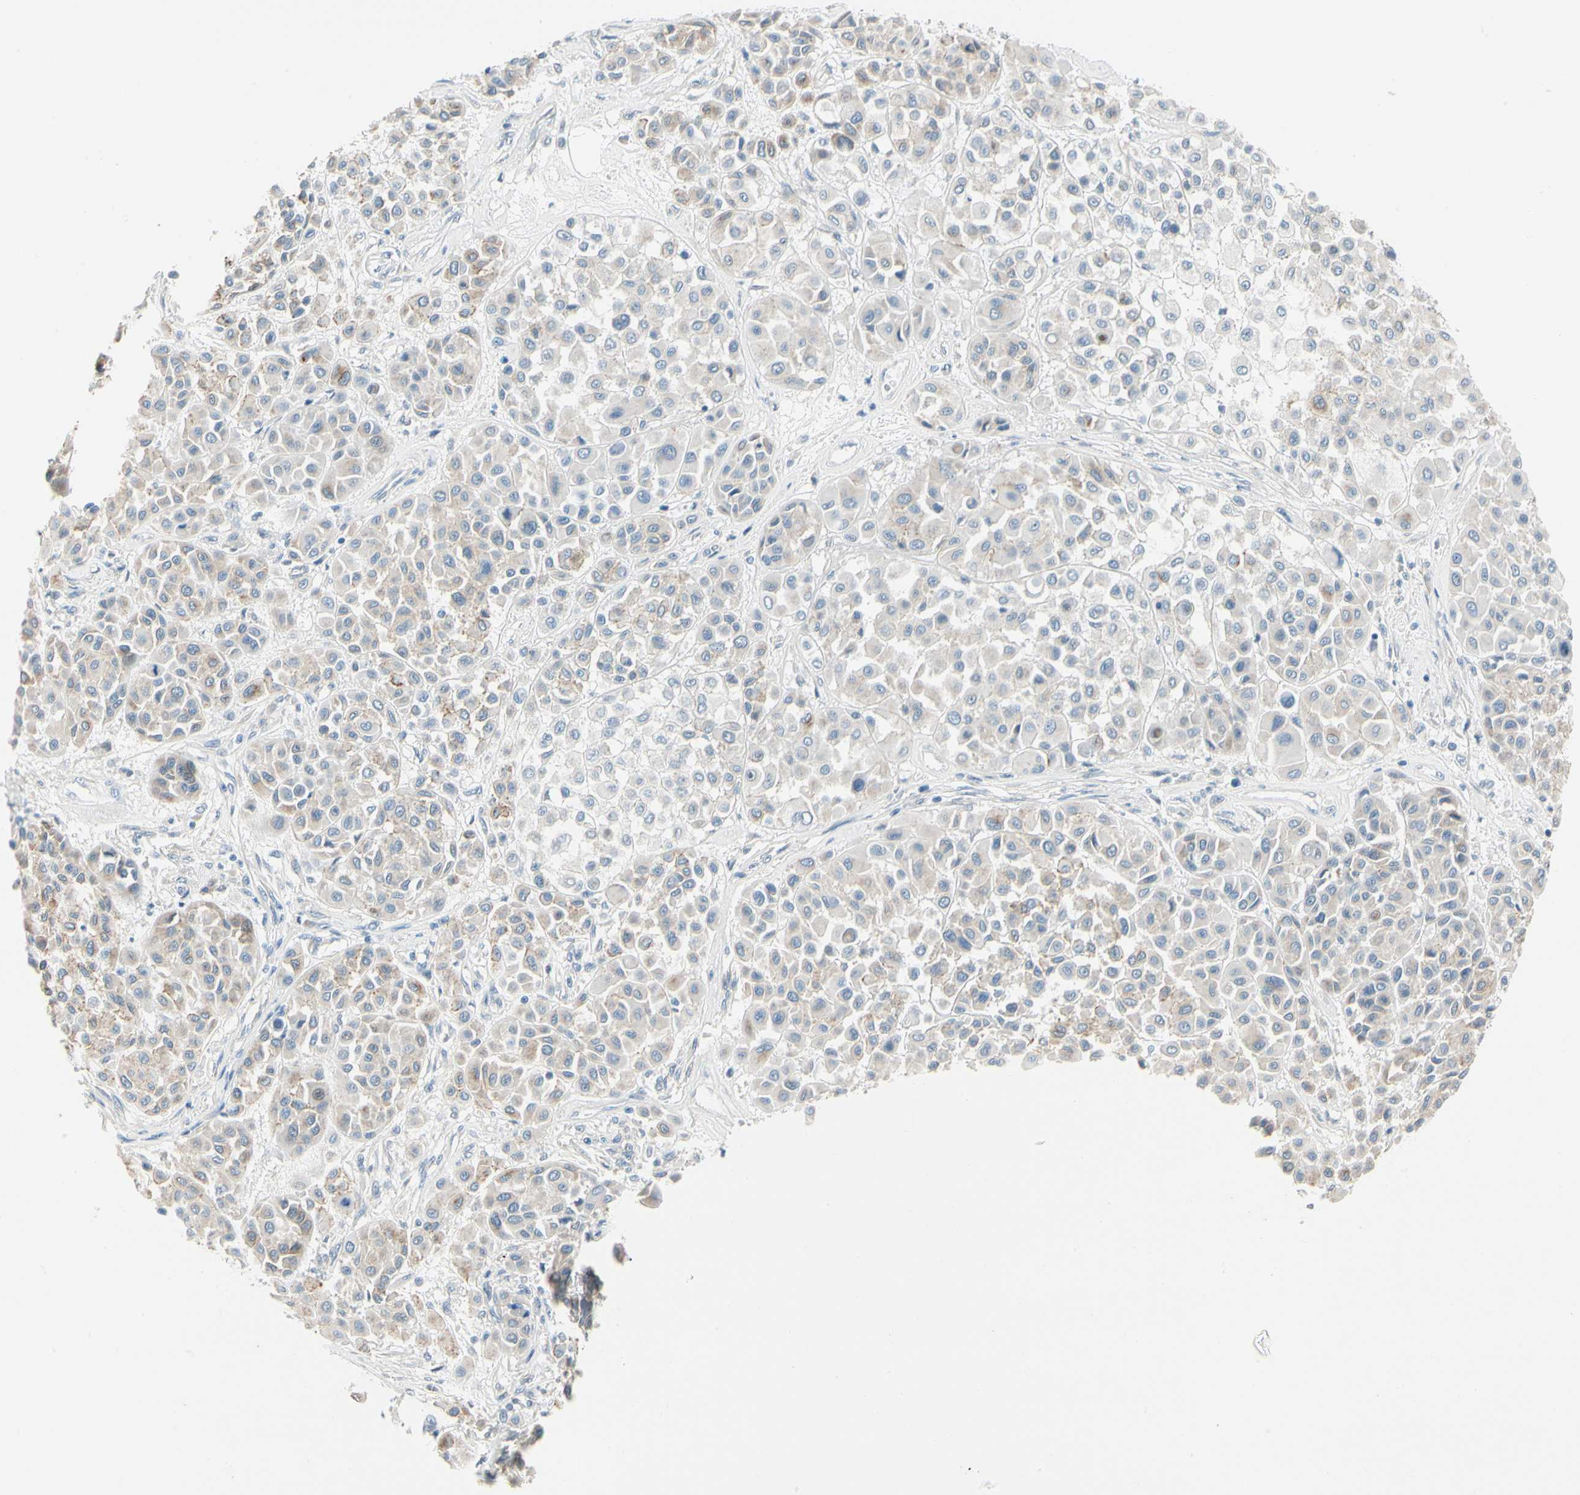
{"staining": {"intensity": "weak", "quantity": "<25%", "location": "cytoplasmic/membranous"}, "tissue": "melanoma", "cell_type": "Tumor cells", "image_type": "cancer", "snomed": [{"axis": "morphology", "description": "Malignant melanoma, Metastatic site"}, {"axis": "topography", "description": "Soft tissue"}], "caption": "DAB immunohistochemical staining of malignant melanoma (metastatic site) reveals no significant positivity in tumor cells.", "gene": "DUSP12", "patient": {"sex": "male", "age": 41}}